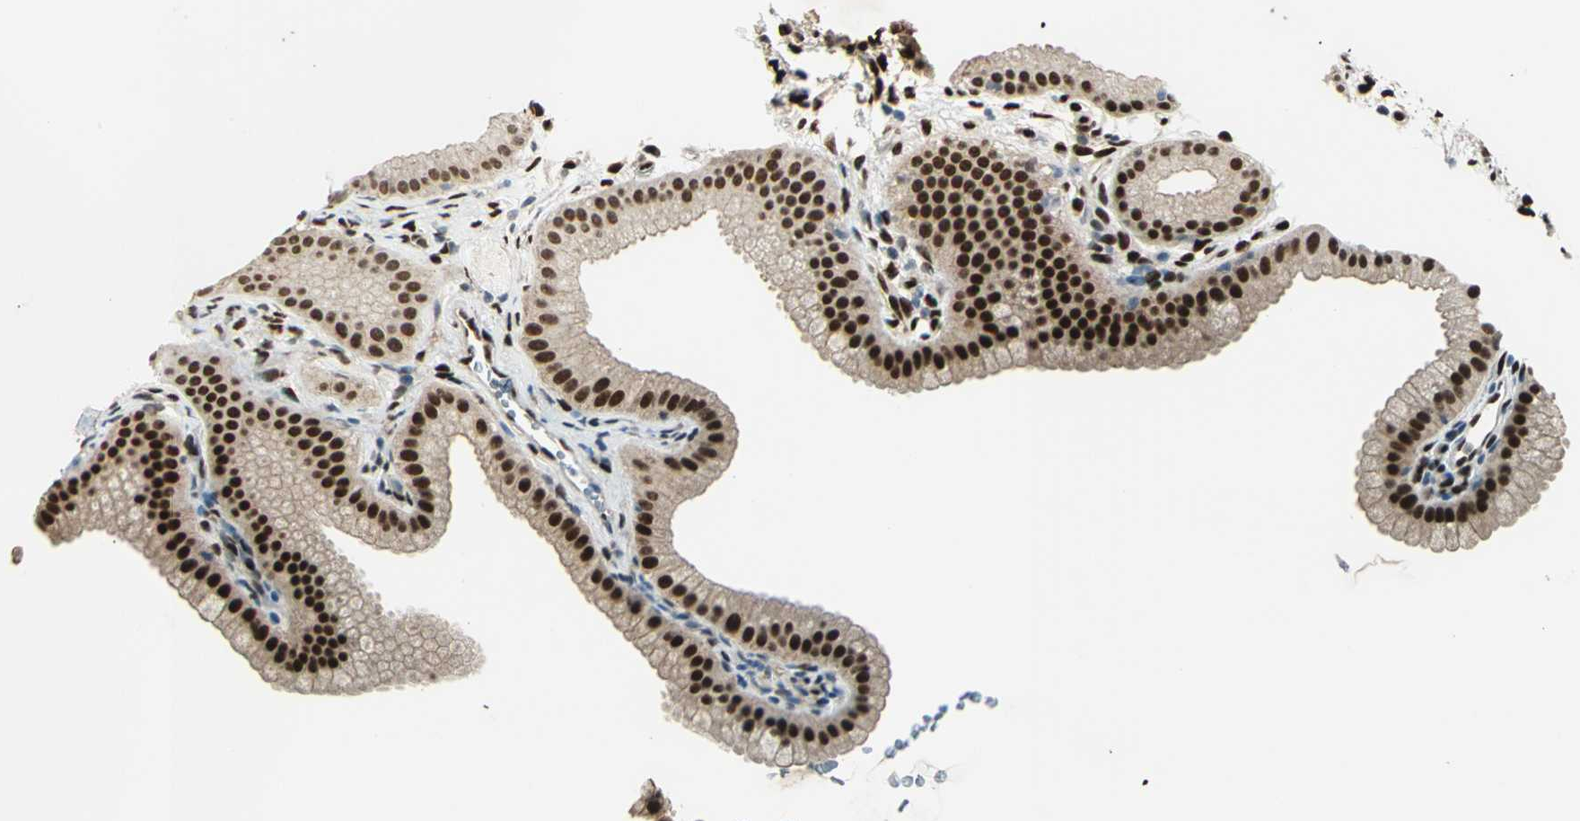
{"staining": {"intensity": "strong", "quantity": ">75%", "location": "cytoplasmic/membranous,nuclear"}, "tissue": "gallbladder", "cell_type": "Glandular cells", "image_type": "normal", "snomed": [{"axis": "morphology", "description": "Normal tissue, NOS"}, {"axis": "topography", "description": "Gallbladder"}], "caption": "A photomicrograph of gallbladder stained for a protein demonstrates strong cytoplasmic/membranous,nuclear brown staining in glandular cells.", "gene": "NFIA", "patient": {"sex": "female", "age": 64}}